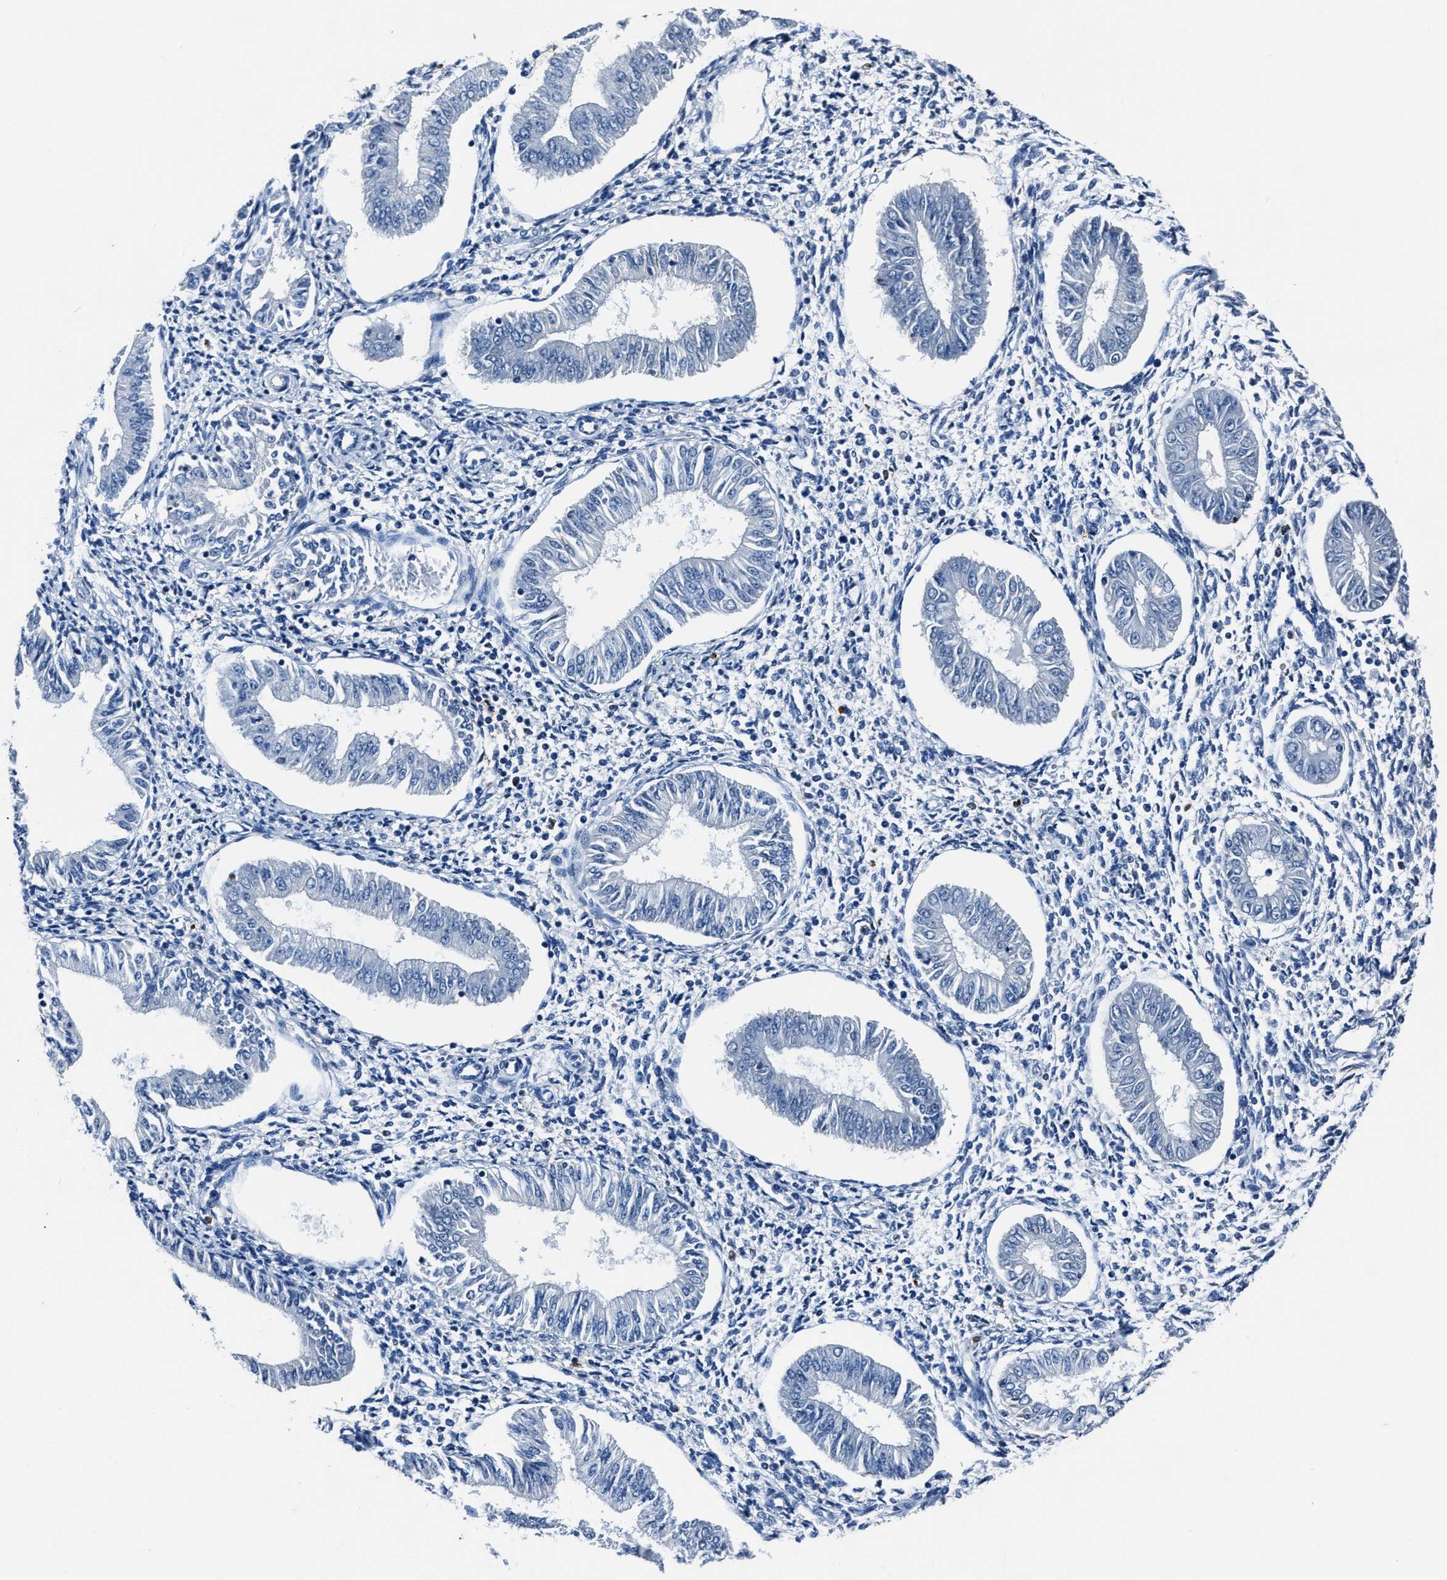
{"staining": {"intensity": "negative", "quantity": "none", "location": "none"}, "tissue": "endometrium", "cell_type": "Cells in endometrial stroma", "image_type": "normal", "snomed": [{"axis": "morphology", "description": "Normal tissue, NOS"}, {"axis": "topography", "description": "Endometrium"}], "caption": "Cells in endometrial stroma show no significant staining in normal endometrium. (Brightfield microscopy of DAB IHC at high magnification).", "gene": "FGL2", "patient": {"sex": "female", "age": 50}}